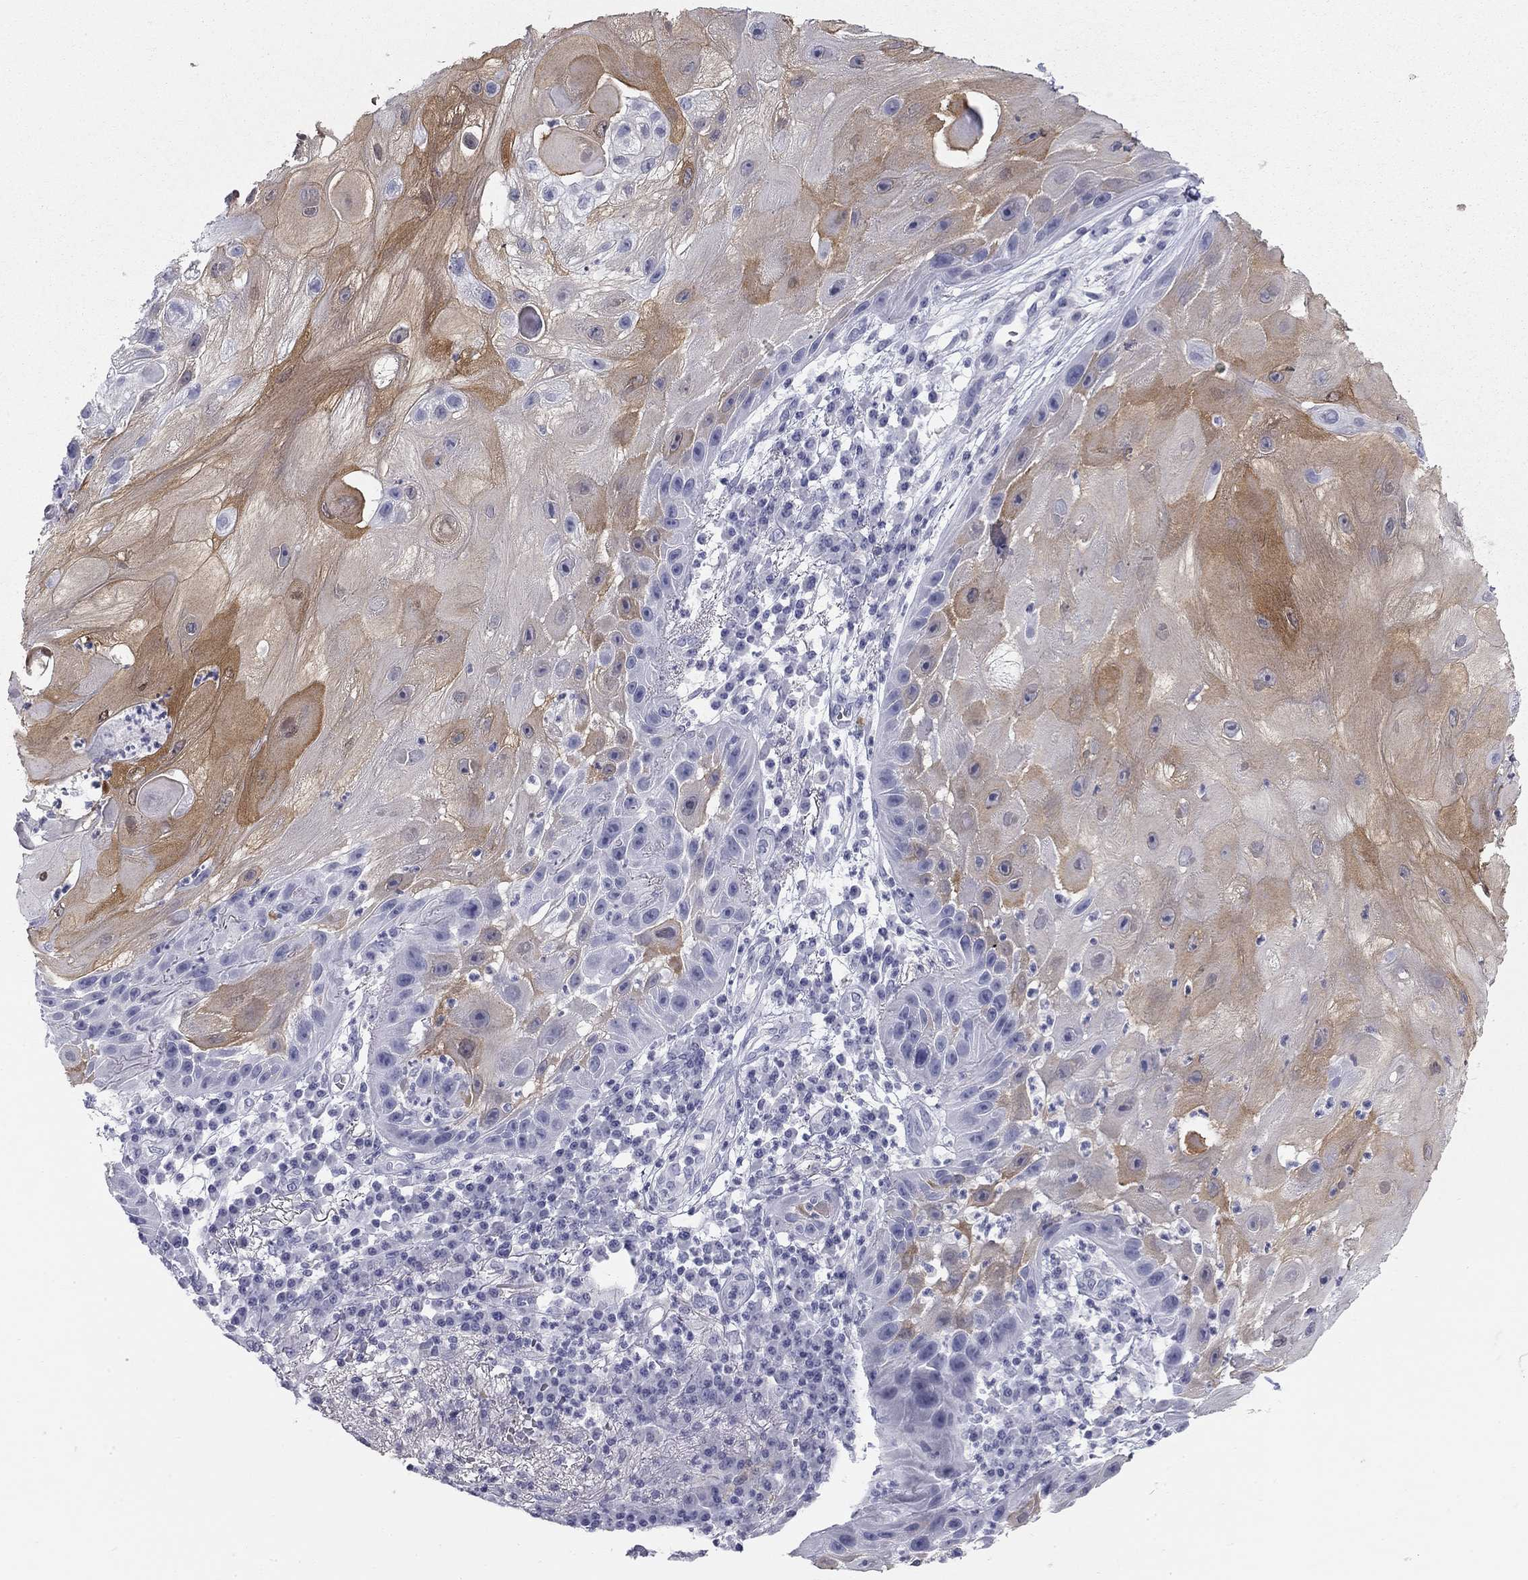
{"staining": {"intensity": "moderate", "quantity": "<25%", "location": "cytoplasmic/membranous"}, "tissue": "skin cancer", "cell_type": "Tumor cells", "image_type": "cancer", "snomed": [{"axis": "morphology", "description": "Normal tissue, NOS"}, {"axis": "morphology", "description": "Squamous cell carcinoma, NOS"}, {"axis": "topography", "description": "Skin"}], "caption": "The immunohistochemical stain highlights moderate cytoplasmic/membranous expression in tumor cells of squamous cell carcinoma (skin) tissue.", "gene": "SULT2B1", "patient": {"sex": "male", "age": 79}}